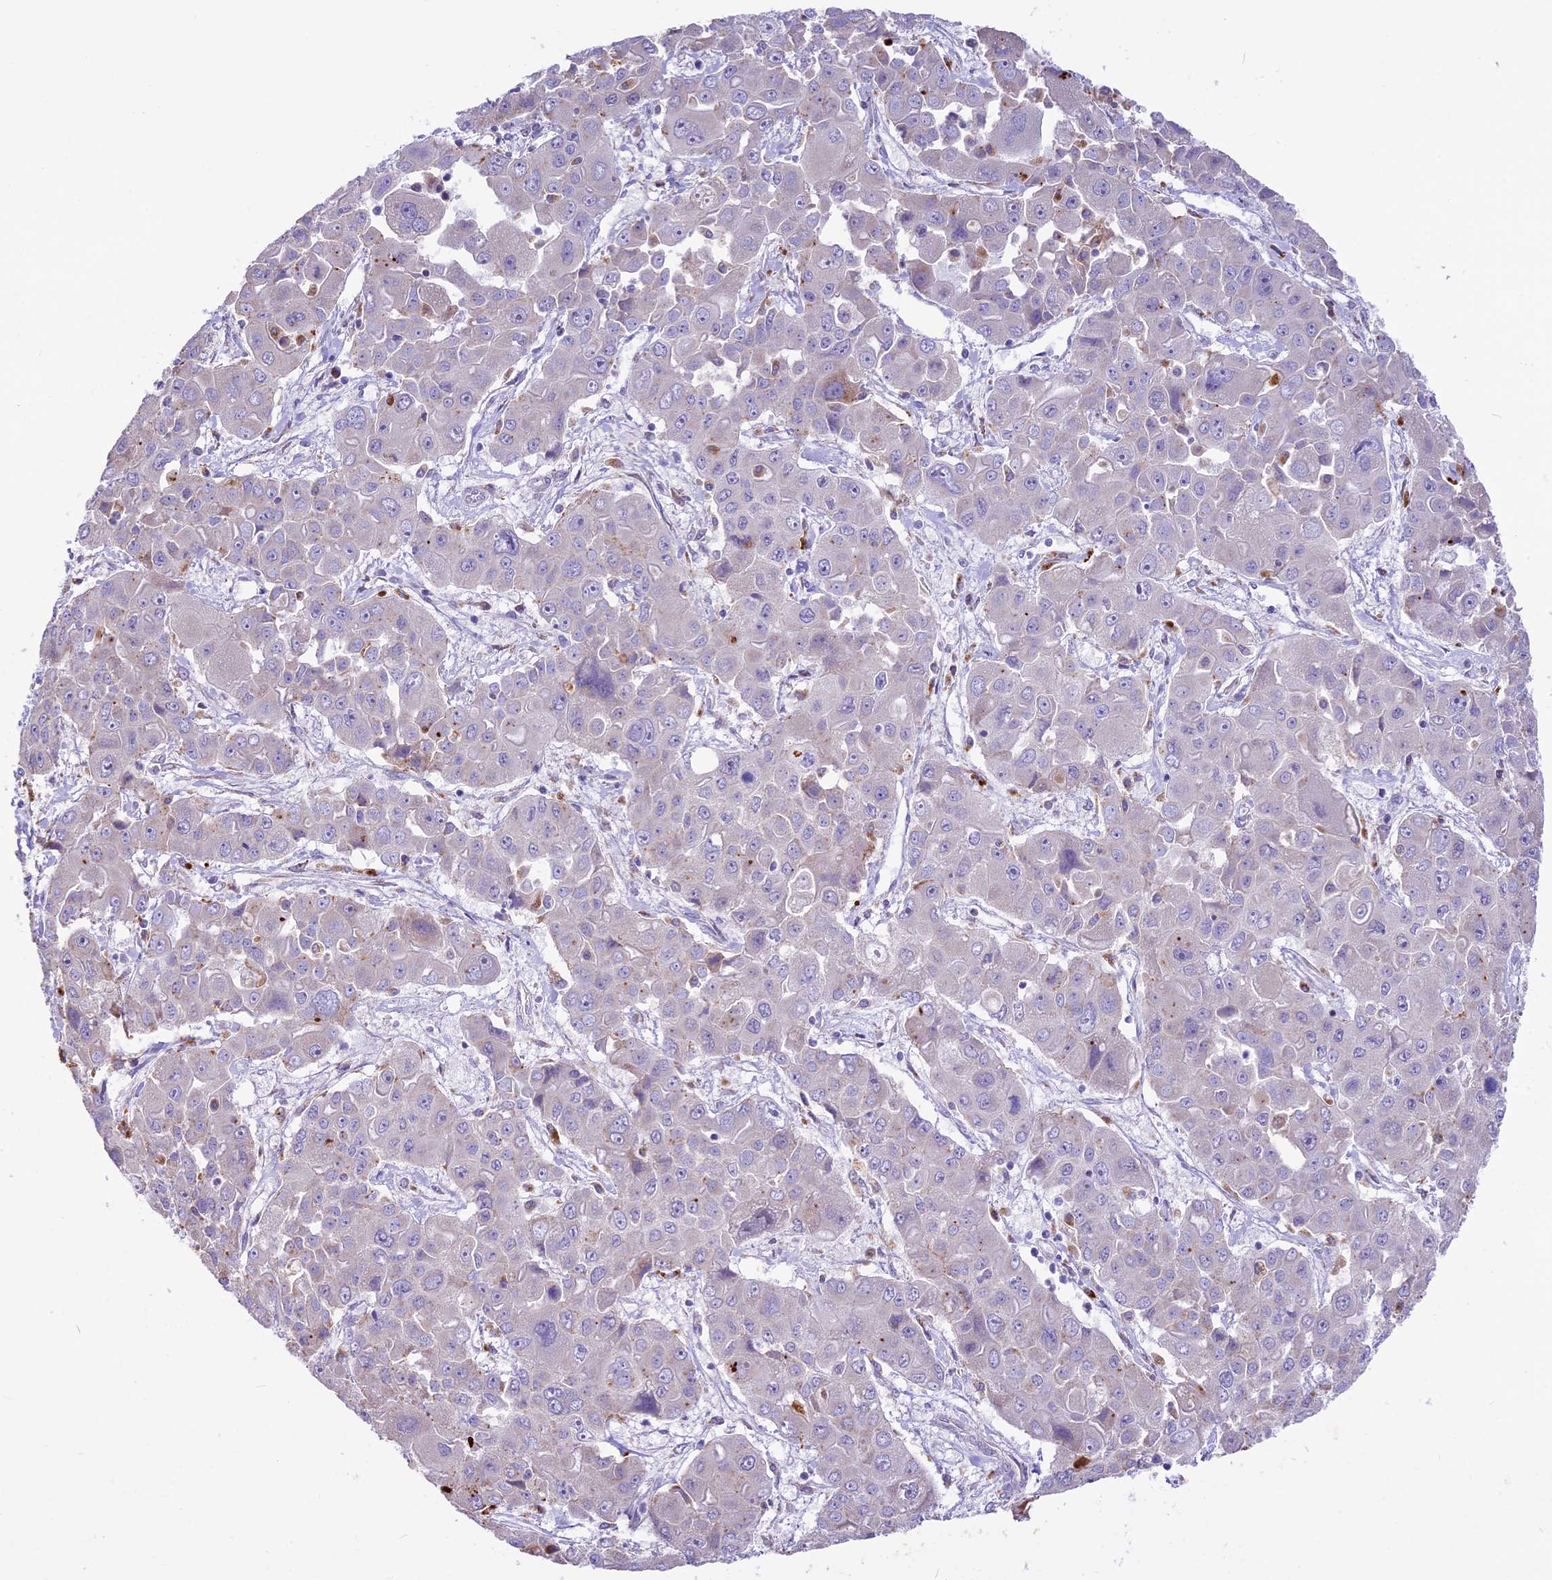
{"staining": {"intensity": "negative", "quantity": "none", "location": "none"}, "tissue": "liver cancer", "cell_type": "Tumor cells", "image_type": "cancer", "snomed": [{"axis": "morphology", "description": "Cholangiocarcinoma"}, {"axis": "topography", "description": "Liver"}], "caption": "A histopathology image of liver cancer stained for a protein demonstrates no brown staining in tumor cells. The staining was performed using DAB (3,3'-diaminobenzidine) to visualize the protein expression in brown, while the nuclei were stained in blue with hematoxylin (Magnification: 20x).", "gene": "THRSP", "patient": {"sex": "male", "age": 67}}